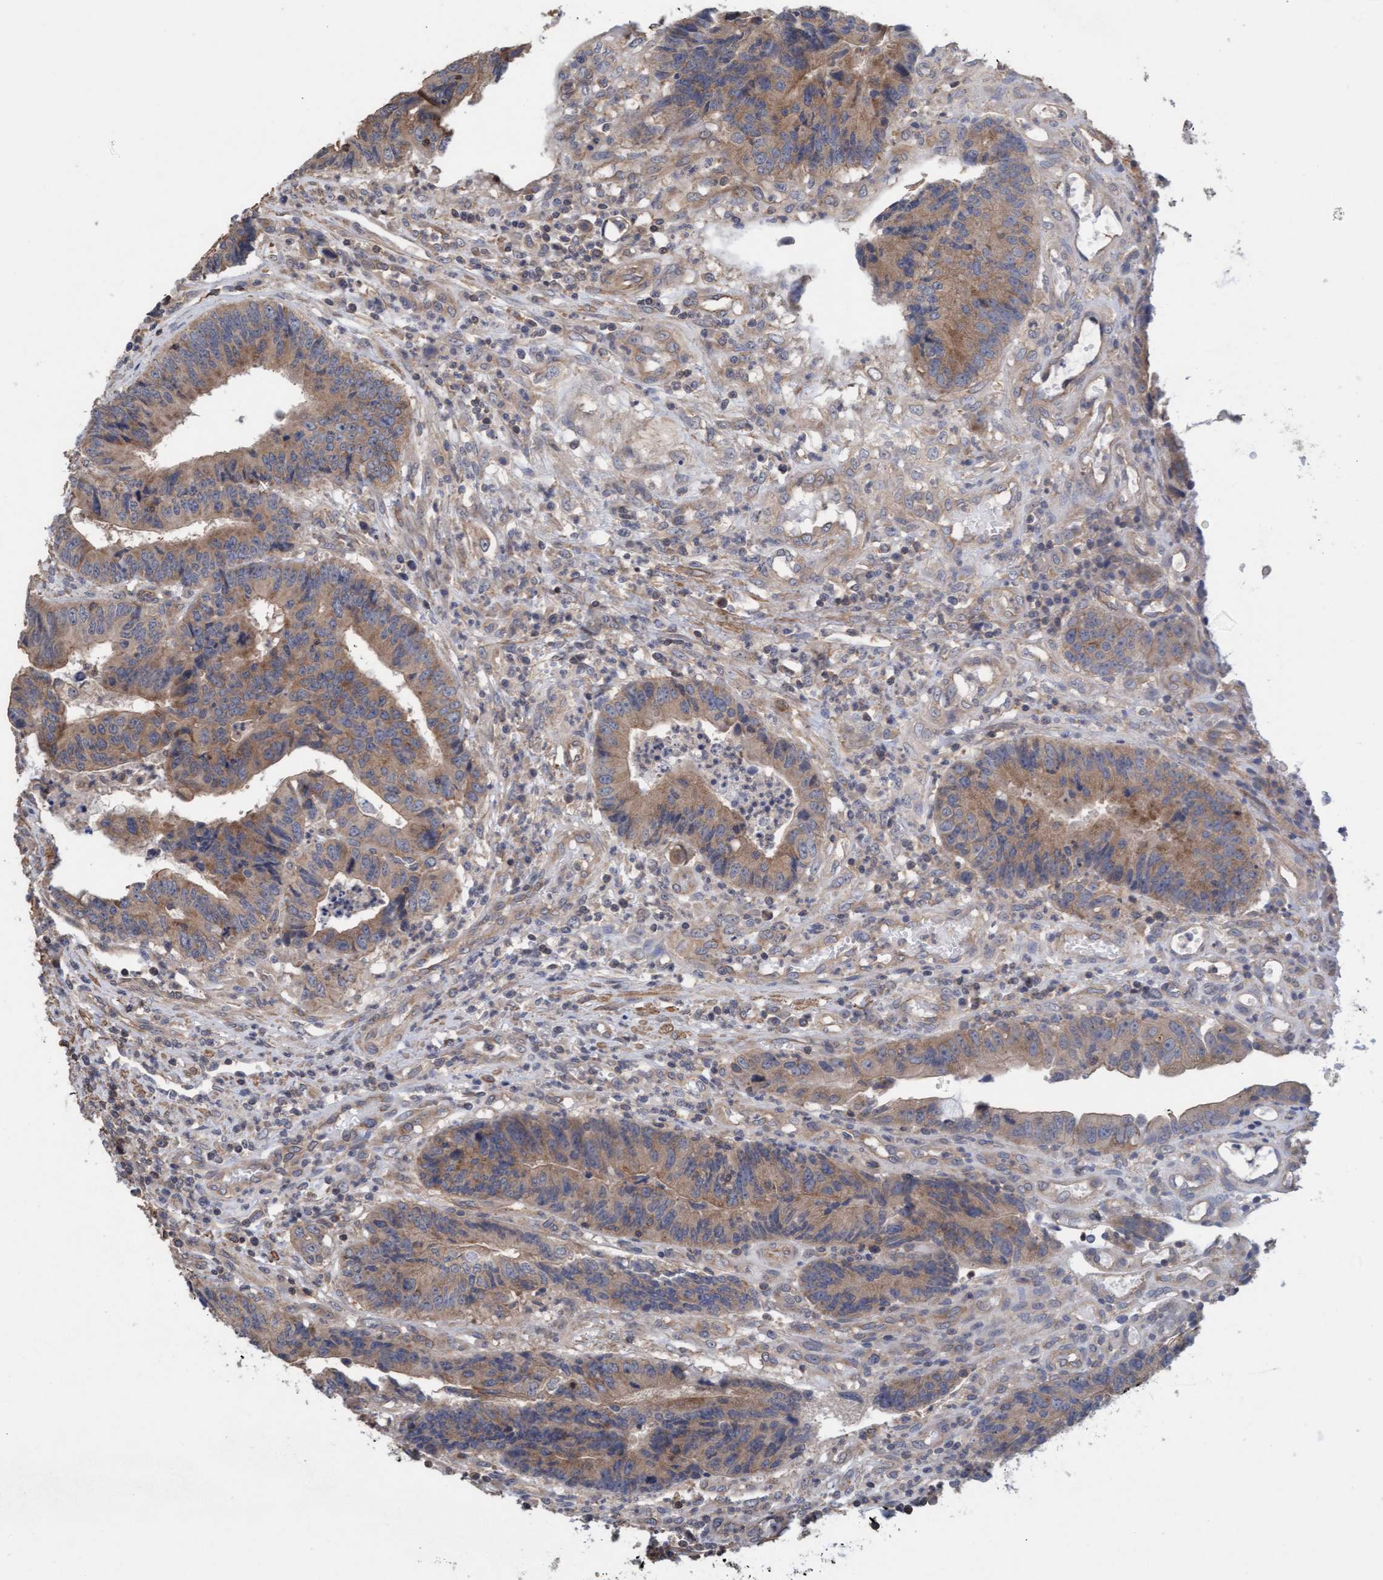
{"staining": {"intensity": "moderate", "quantity": ">75%", "location": "cytoplasmic/membranous"}, "tissue": "colorectal cancer", "cell_type": "Tumor cells", "image_type": "cancer", "snomed": [{"axis": "morphology", "description": "Adenocarcinoma, NOS"}, {"axis": "topography", "description": "Rectum"}], "caption": "This is a photomicrograph of IHC staining of adenocarcinoma (colorectal), which shows moderate positivity in the cytoplasmic/membranous of tumor cells.", "gene": "FXR2", "patient": {"sex": "male", "age": 84}}